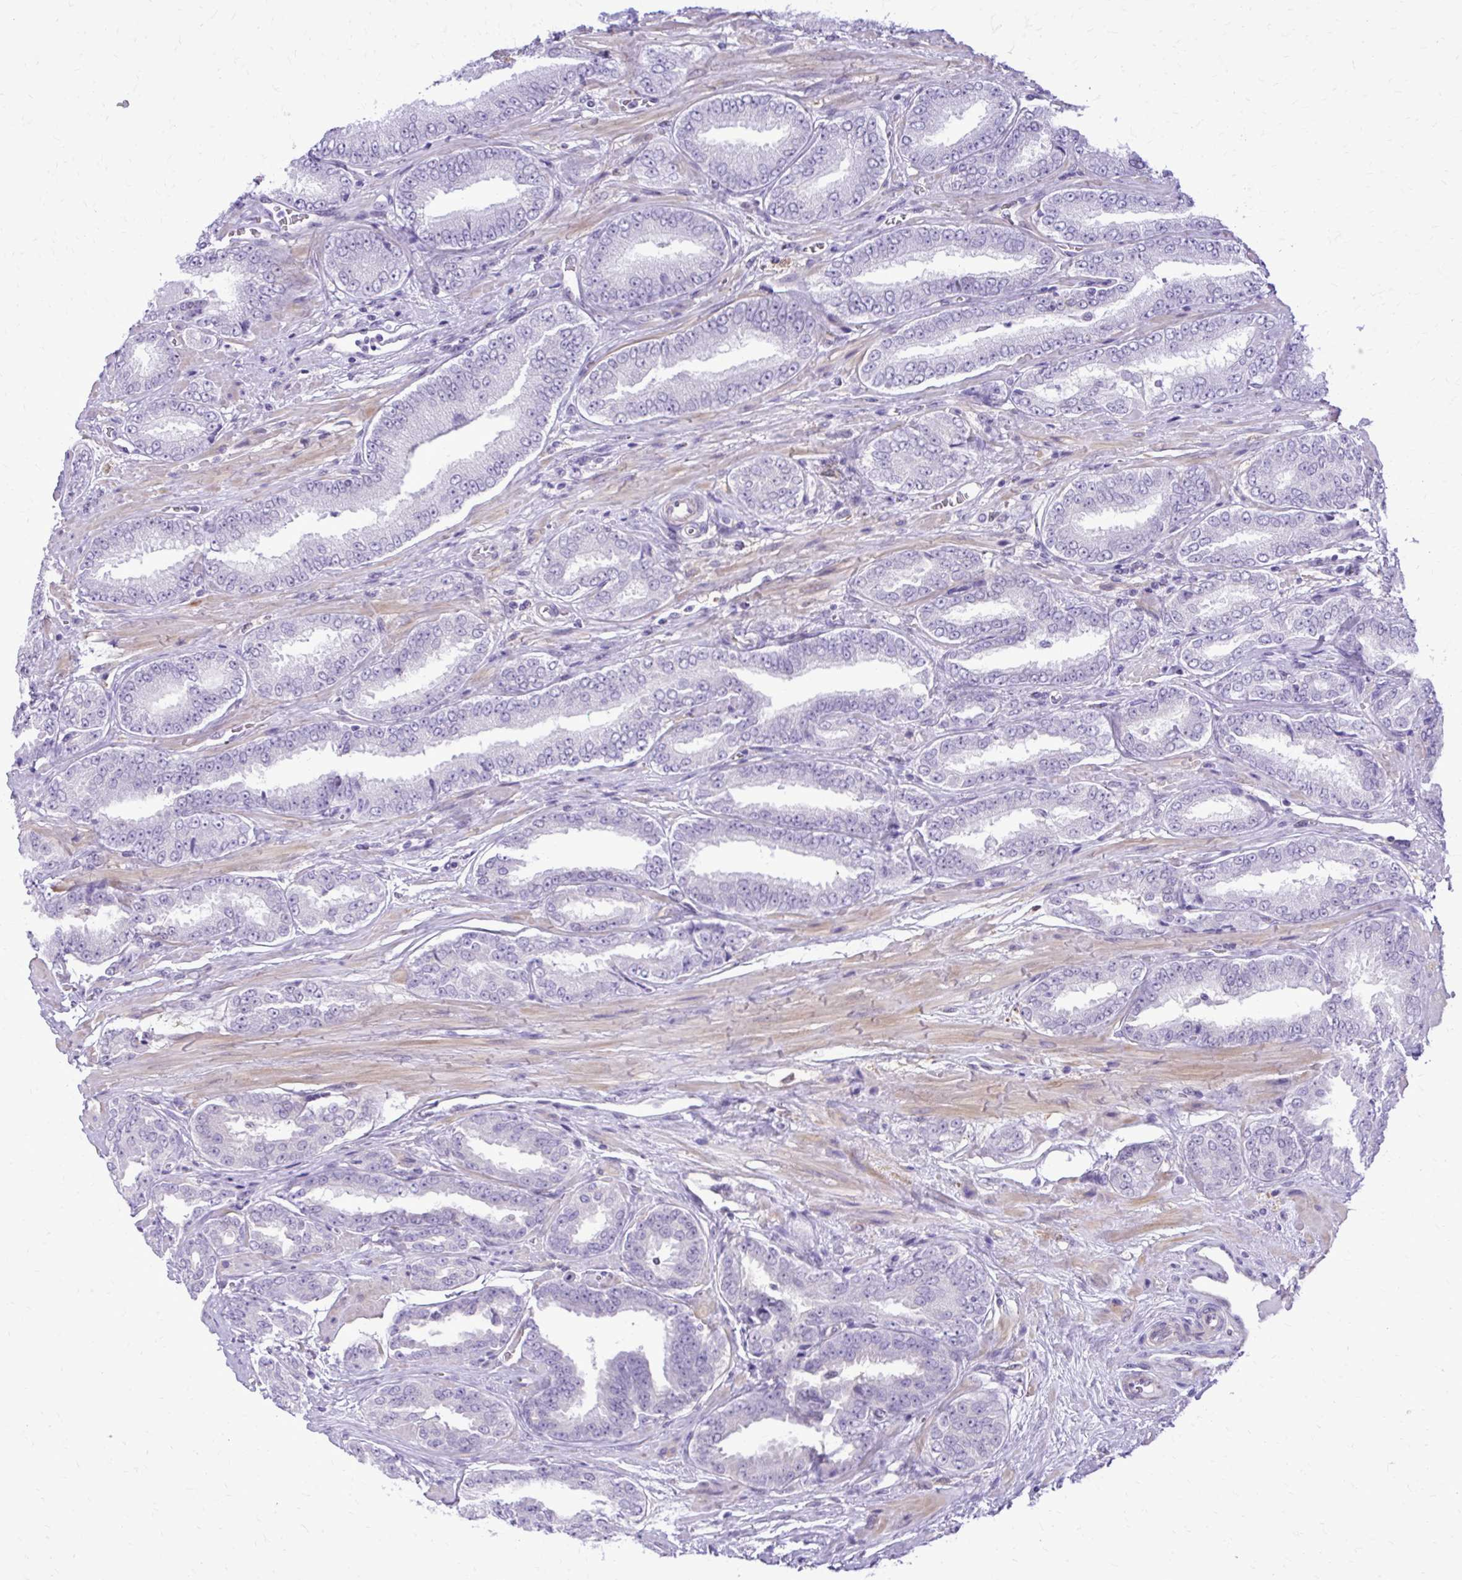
{"staining": {"intensity": "negative", "quantity": "none", "location": "none"}, "tissue": "prostate cancer", "cell_type": "Tumor cells", "image_type": "cancer", "snomed": [{"axis": "morphology", "description": "Adenocarcinoma, High grade"}, {"axis": "topography", "description": "Prostate"}], "caption": "A high-resolution histopathology image shows immunohistochemistry staining of prostate cancer (adenocarcinoma (high-grade)), which exhibits no significant positivity in tumor cells.", "gene": "RASL11B", "patient": {"sex": "male", "age": 72}}